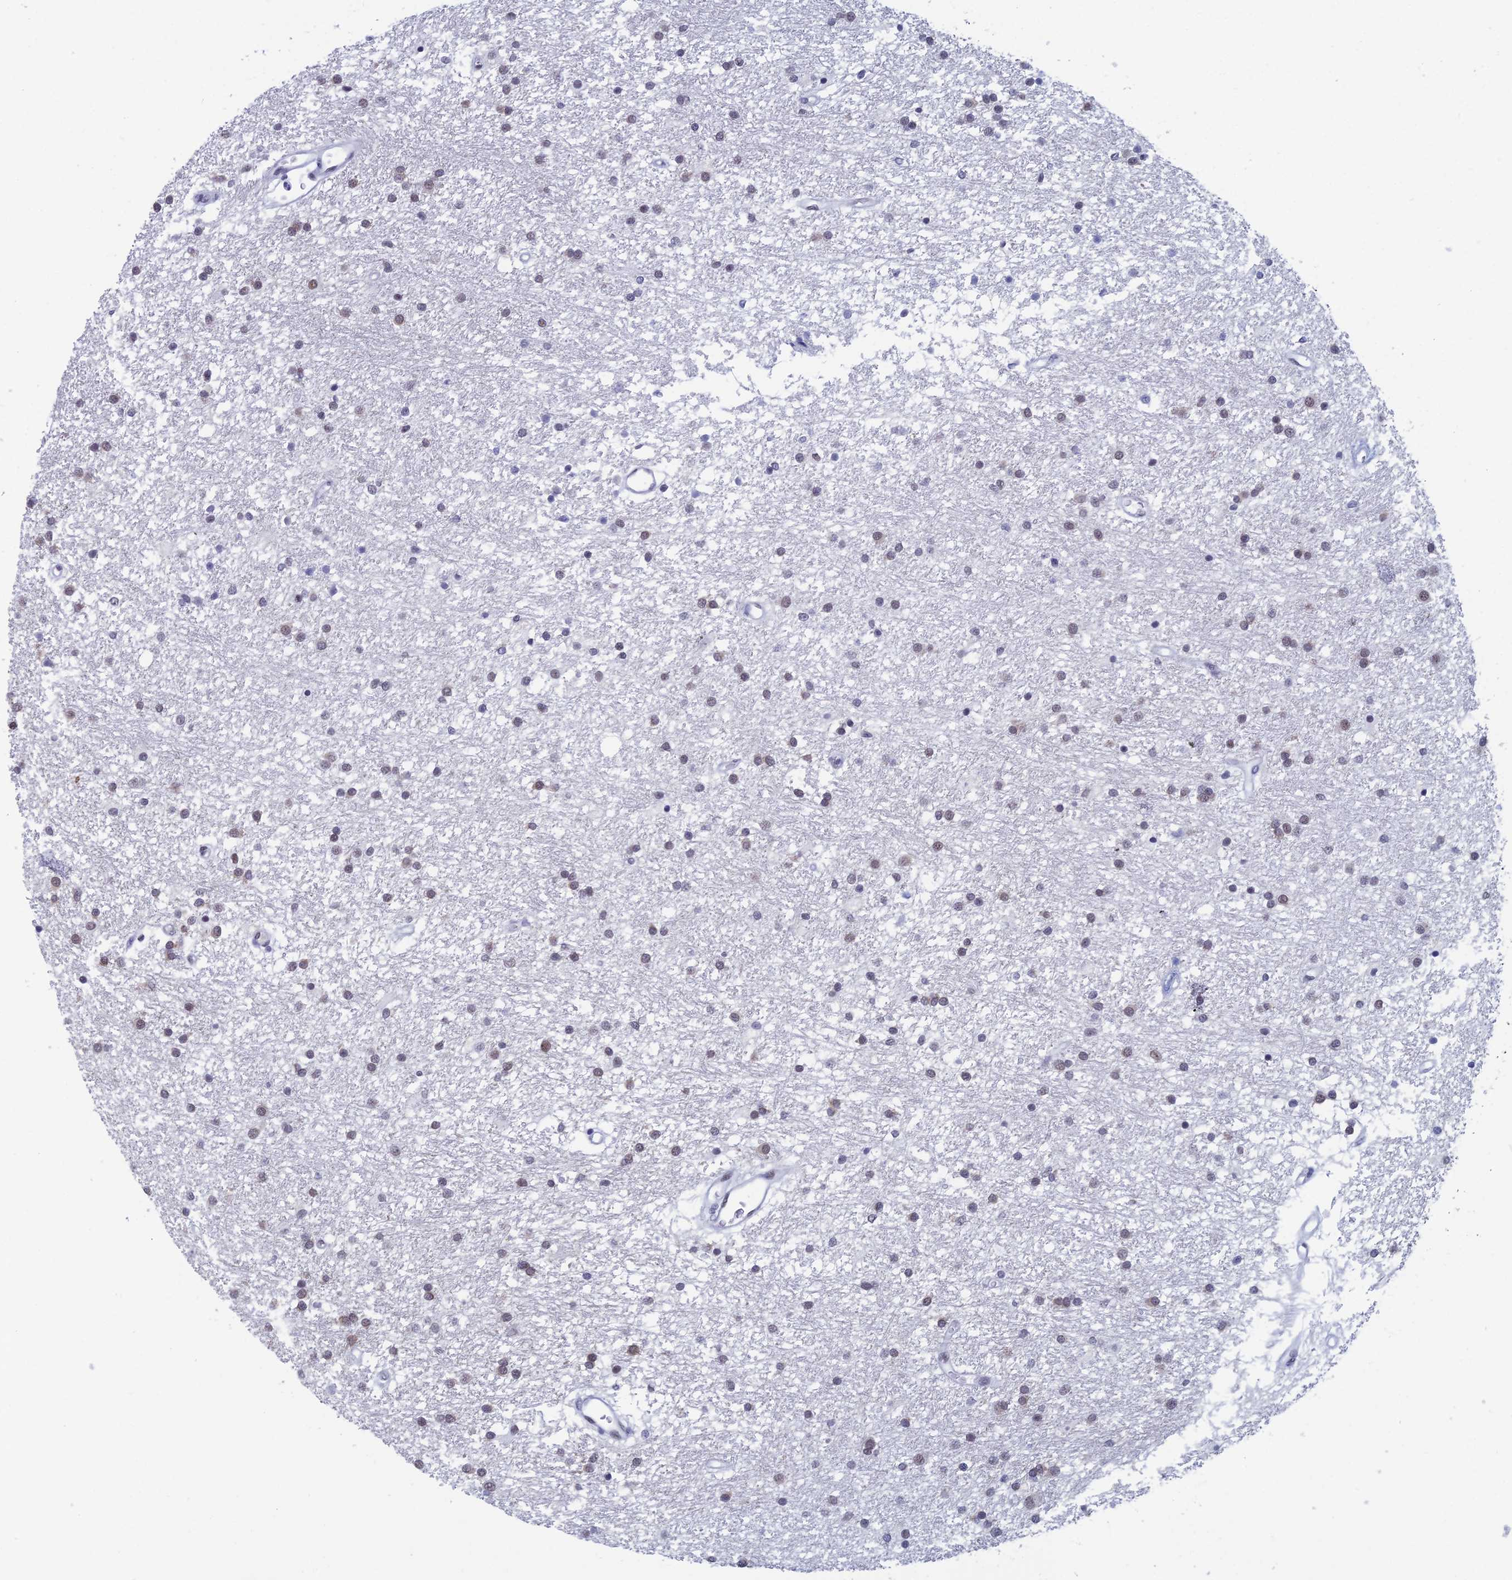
{"staining": {"intensity": "weak", "quantity": "25%-75%", "location": "nuclear"}, "tissue": "glioma", "cell_type": "Tumor cells", "image_type": "cancer", "snomed": [{"axis": "morphology", "description": "Glioma, malignant, High grade"}, {"axis": "topography", "description": "Brain"}], "caption": "Human malignant glioma (high-grade) stained for a protein (brown) exhibits weak nuclear positive expression in about 25%-75% of tumor cells.", "gene": "NABP2", "patient": {"sex": "male", "age": 77}}